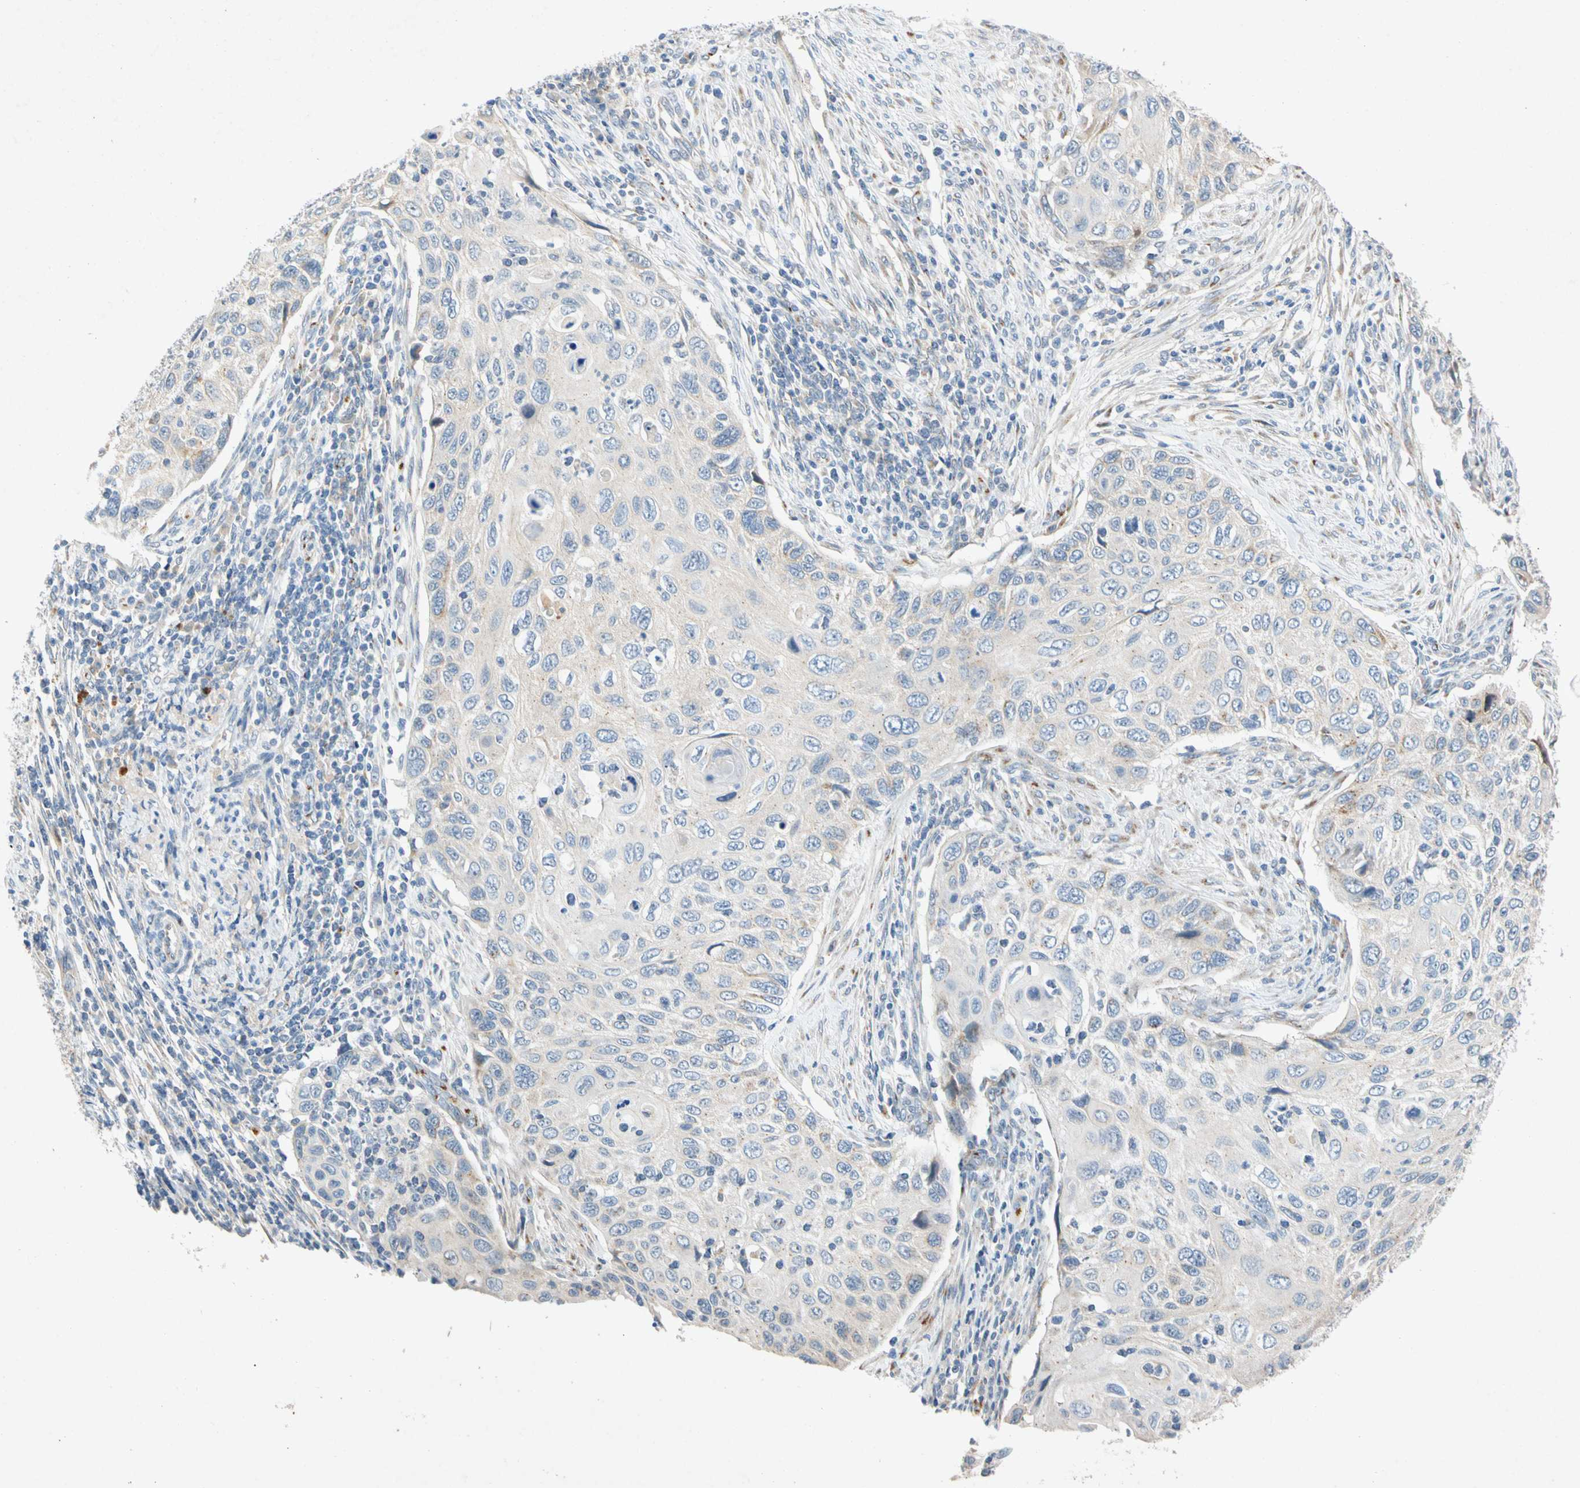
{"staining": {"intensity": "negative", "quantity": "none", "location": "none"}, "tissue": "cervical cancer", "cell_type": "Tumor cells", "image_type": "cancer", "snomed": [{"axis": "morphology", "description": "Squamous cell carcinoma, NOS"}, {"axis": "topography", "description": "Cervix"}], "caption": "Immunohistochemistry of human cervical cancer reveals no staining in tumor cells. Nuclei are stained in blue.", "gene": "GASK1B", "patient": {"sex": "female", "age": 70}}